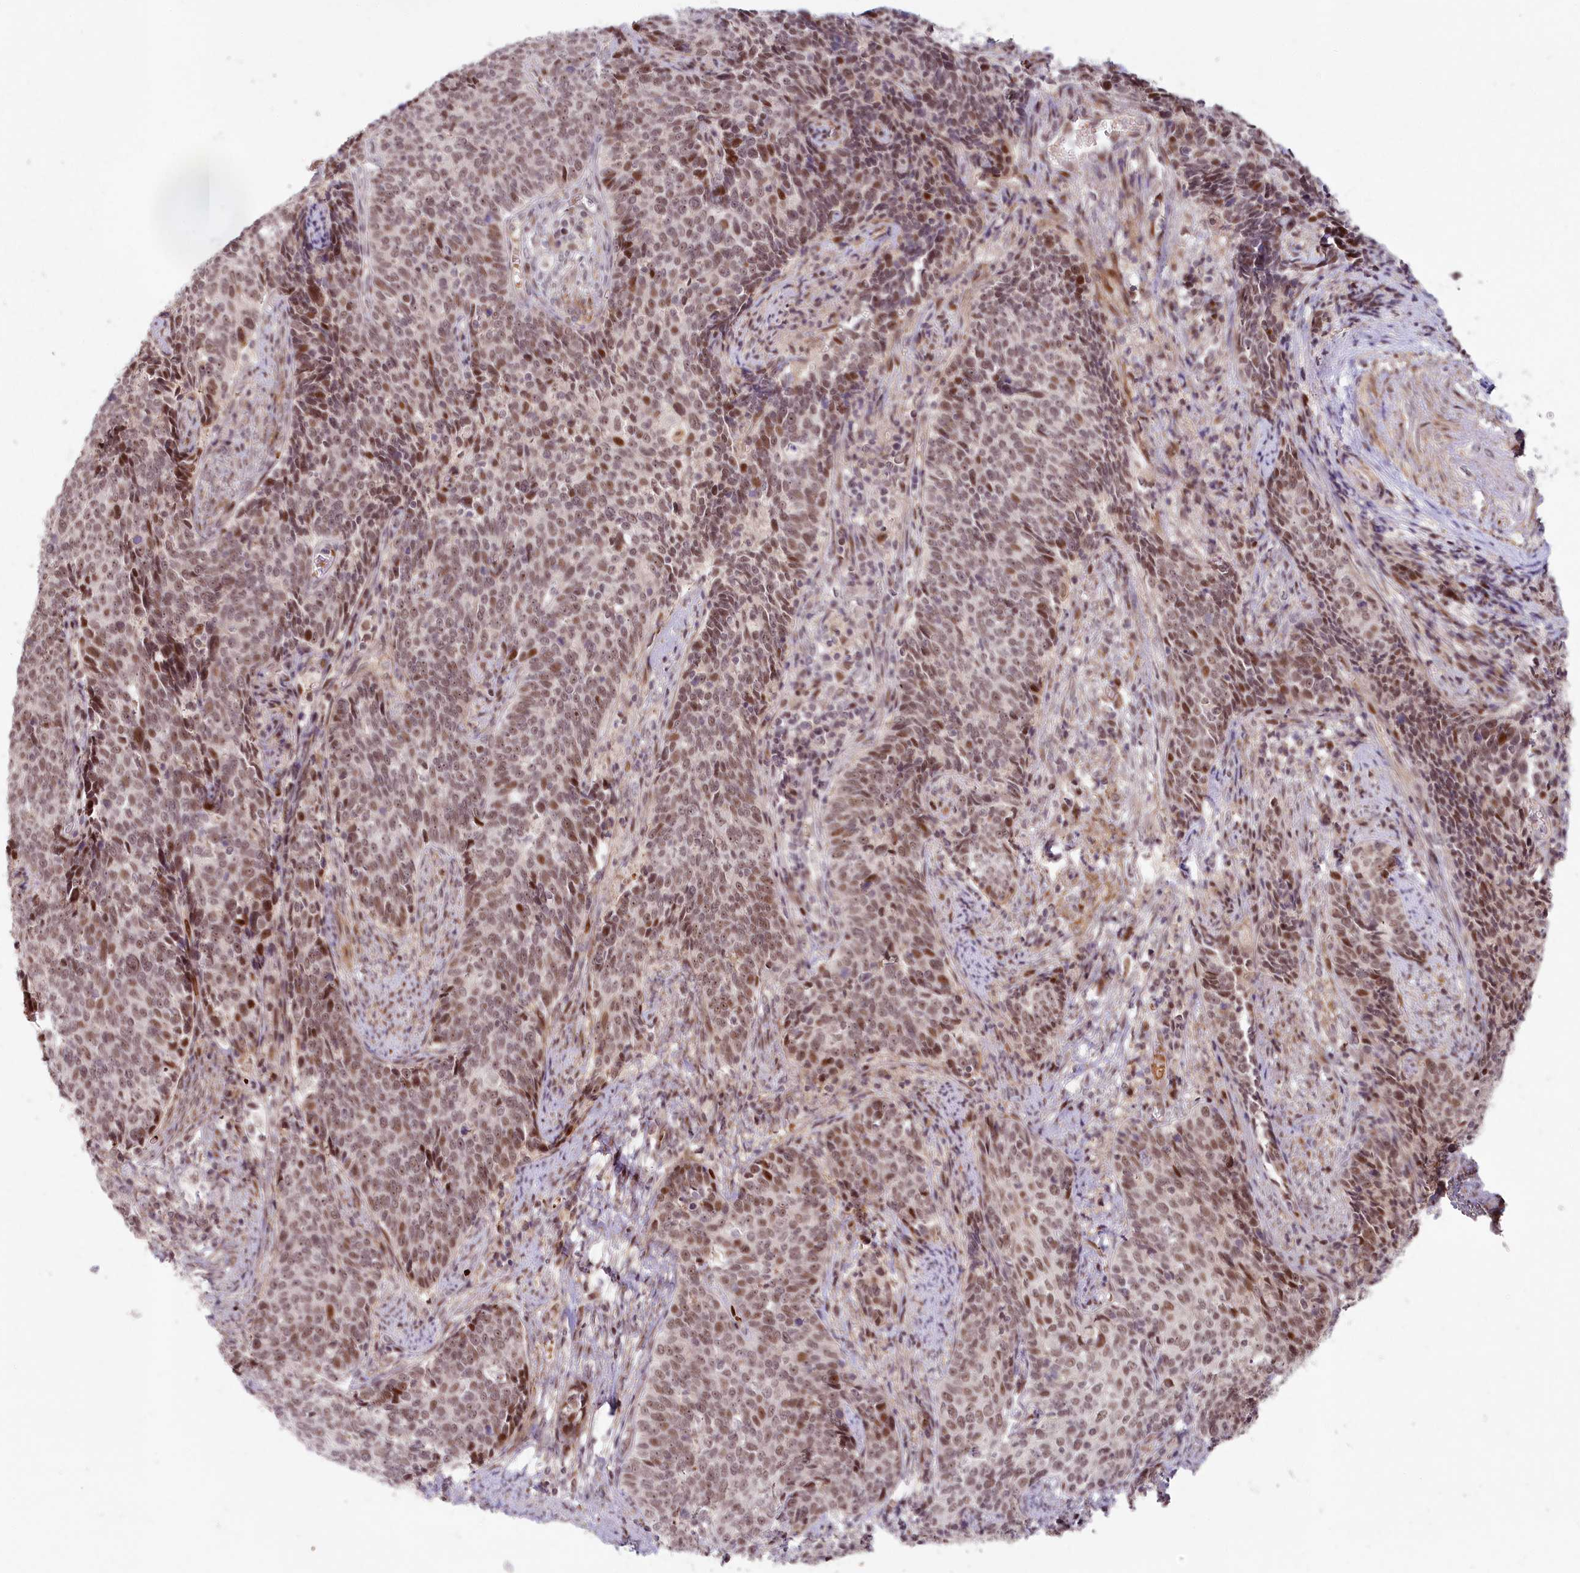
{"staining": {"intensity": "moderate", "quantity": ">75%", "location": "nuclear"}, "tissue": "cervical cancer", "cell_type": "Tumor cells", "image_type": "cancer", "snomed": [{"axis": "morphology", "description": "Squamous cell carcinoma, NOS"}, {"axis": "topography", "description": "Cervix"}], "caption": "IHC photomicrograph of neoplastic tissue: human cervical cancer stained using immunohistochemistry exhibits medium levels of moderate protein expression localized specifically in the nuclear of tumor cells, appearing as a nuclear brown color.", "gene": "FAM204A", "patient": {"sex": "female", "age": 39}}